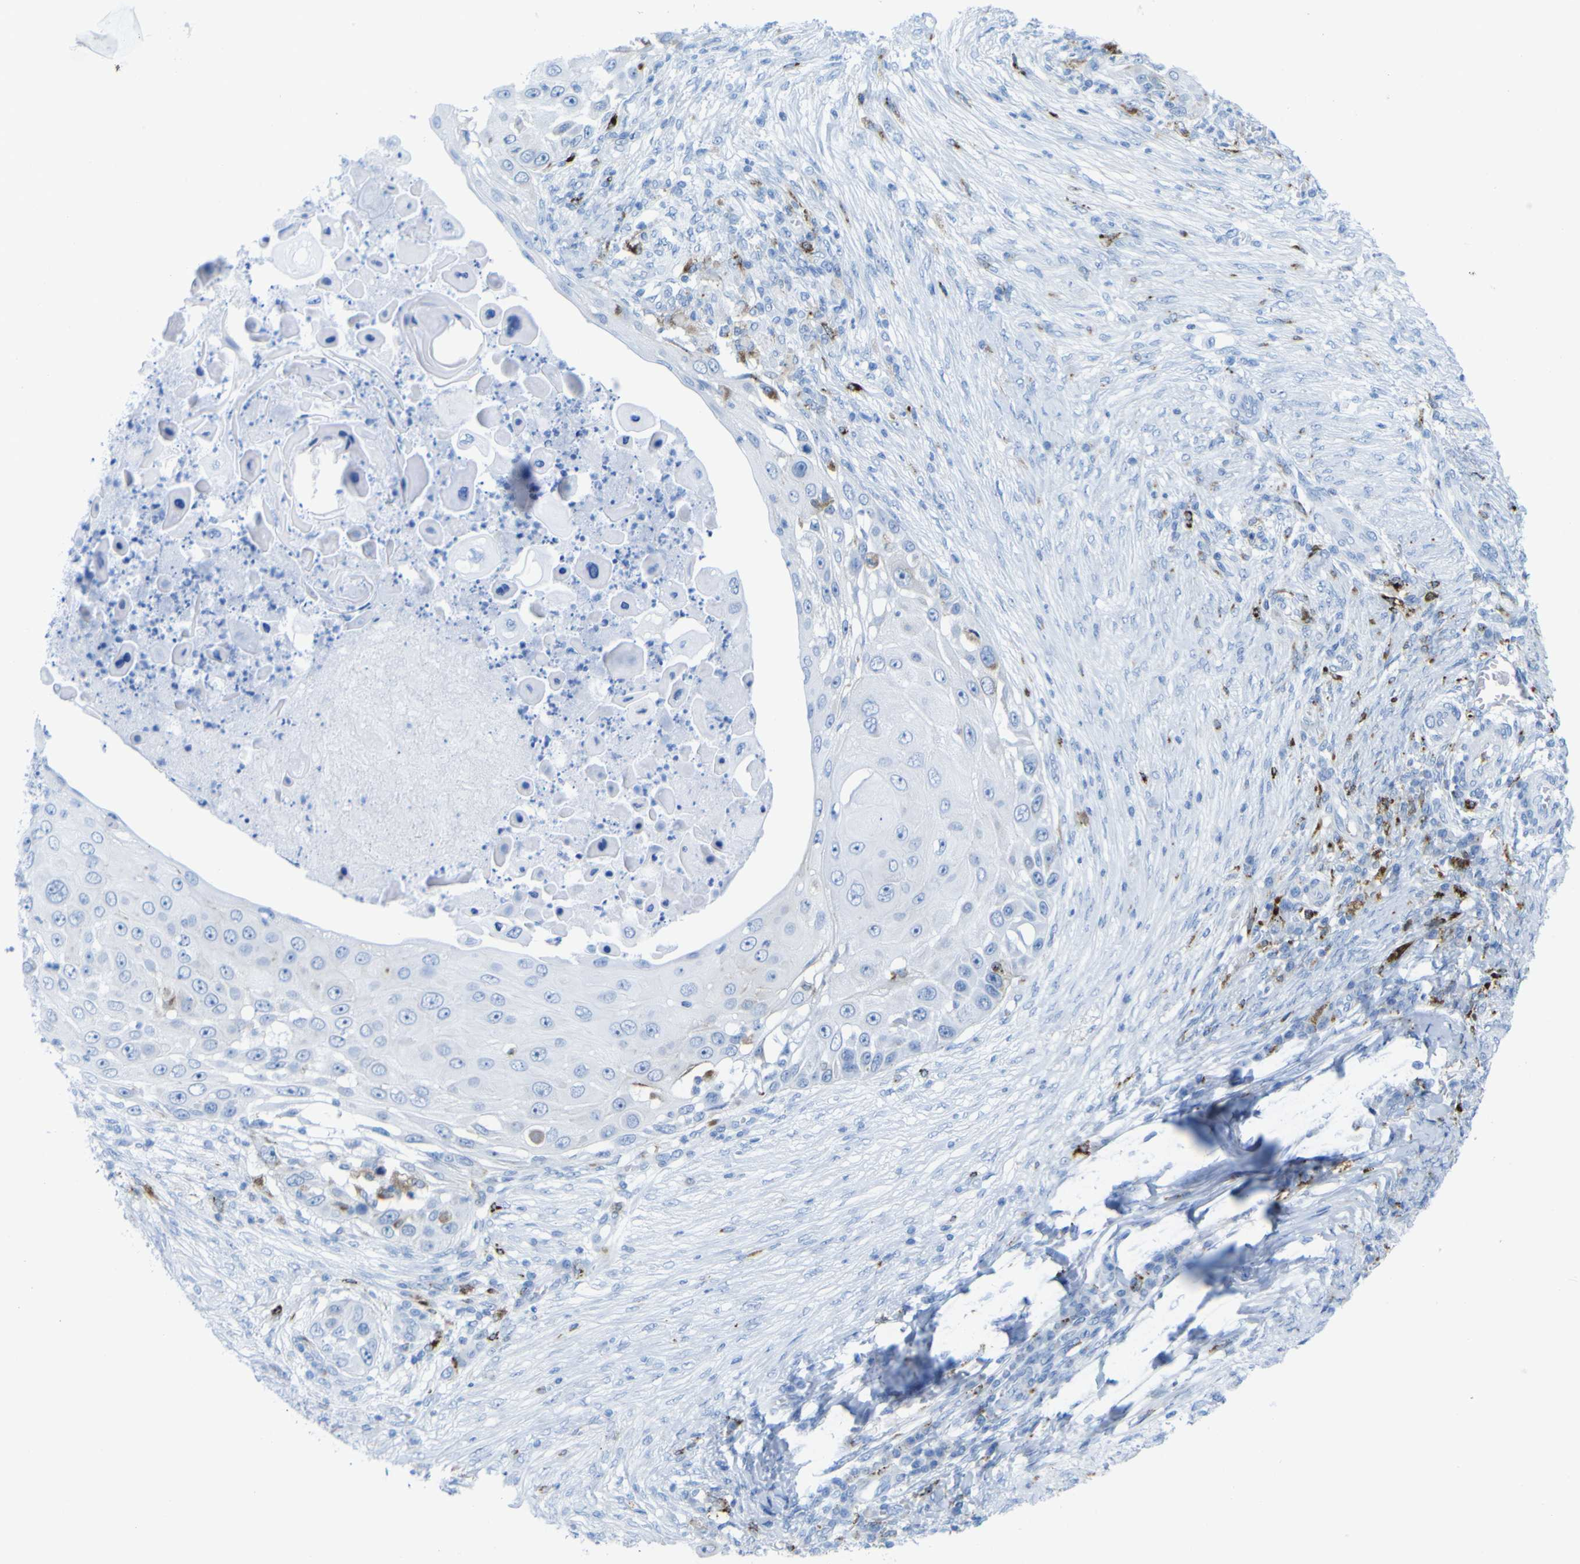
{"staining": {"intensity": "negative", "quantity": "none", "location": "none"}, "tissue": "skin cancer", "cell_type": "Tumor cells", "image_type": "cancer", "snomed": [{"axis": "morphology", "description": "Squamous cell carcinoma, NOS"}, {"axis": "topography", "description": "Skin"}], "caption": "Immunohistochemical staining of squamous cell carcinoma (skin) exhibits no significant expression in tumor cells.", "gene": "PLD3", "patient": {"sex": "female", "age": 44}}